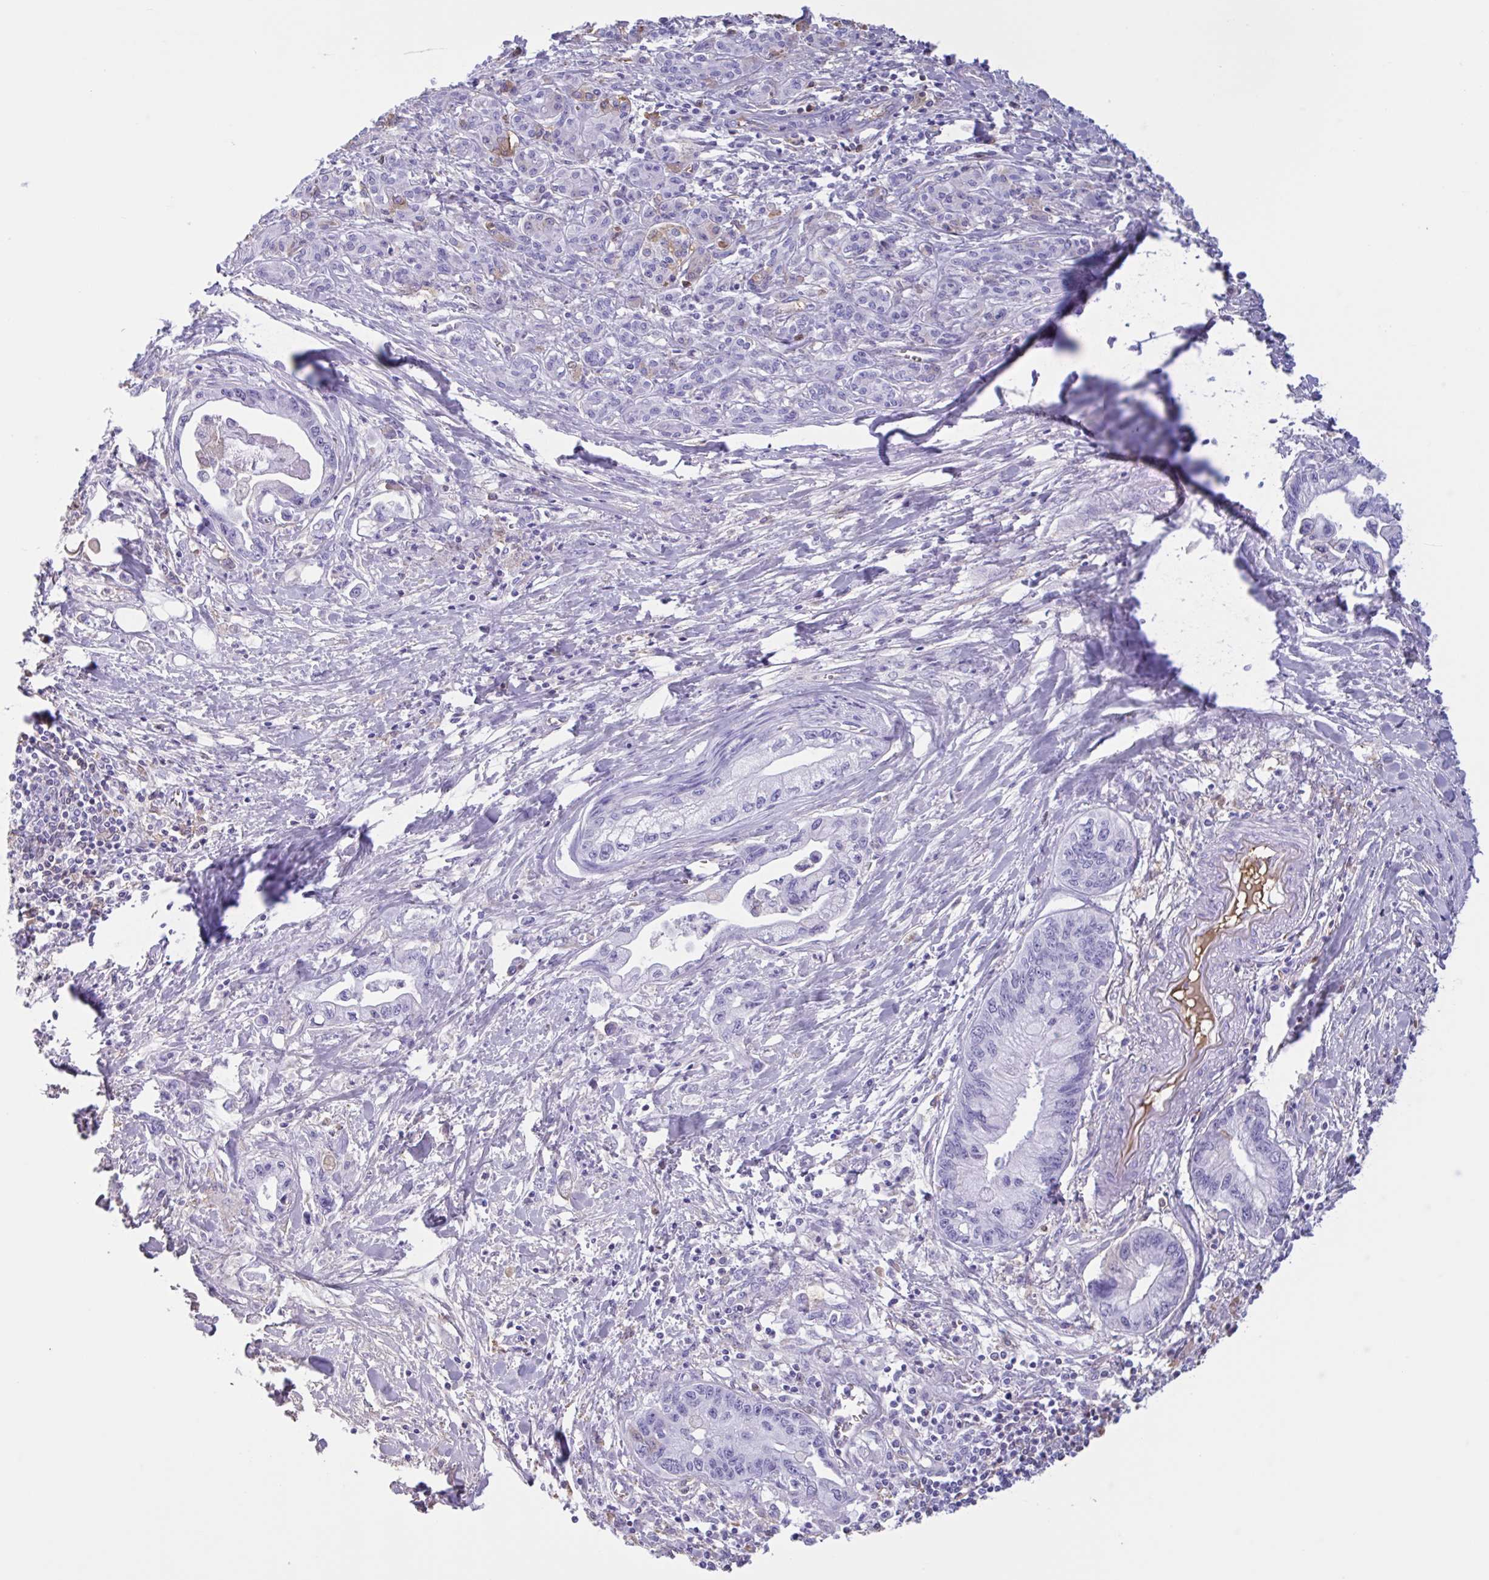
{"staining": {"intensity": "negative", "quantity": "none", "location": "none"}, "tissue": "pancreatic cancer", "cell_type": "Tumor cells", "image_type": "cancer", "snomed": [{"axis": "morphology", "description": "Adenocarcinoma, NOS"}, {"axis": "topography", "description": "Pancreas"}], "caption": "The photomicrograph demonstrates no significant staining in tumor cells of pancreatic cancer. (DAB (3,3'-diaminobenzidine) IHC, high magnification).", "gene": "LARGE2", "patient": {"sex": "male", "age": 61}}